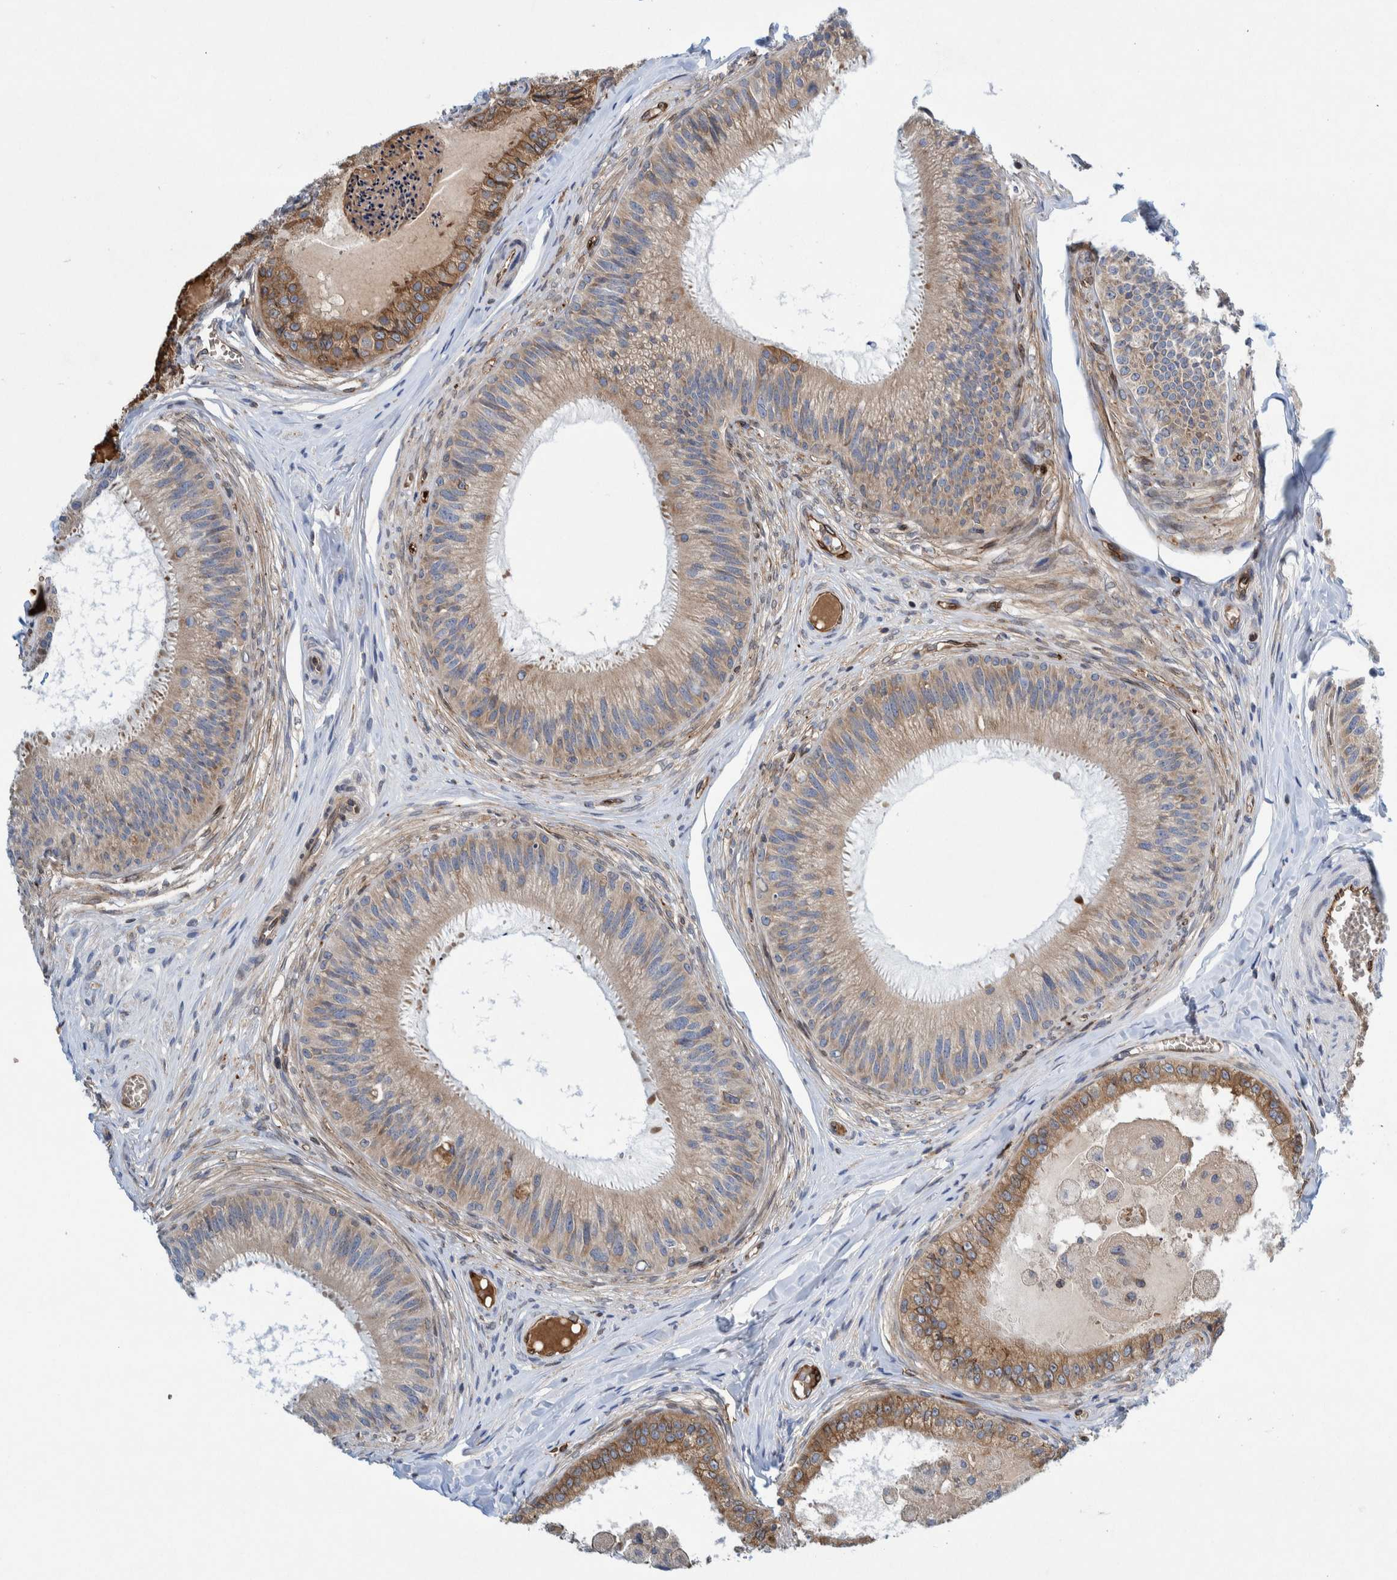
{"staining": {"intensity": "strong", "quantity": "<25%", "location": "cytoplasmic/membranous"}, "tissue": "epididymis", "cell_type": "Glandular cells", "image_type": "normal", "snomed": [{"axis": "morphology", "description": "Normal tissue, NOS"}, {"axis": "topography", "description": "Epididymis"}], "caption": "Protein positivity by IHC displays strong cytoplasmic/membranous positivity in approximately <25% of glandular cells in benign epididymis.", "gene": "THEM6", "patient": {"sex": "male", "age": 31}}